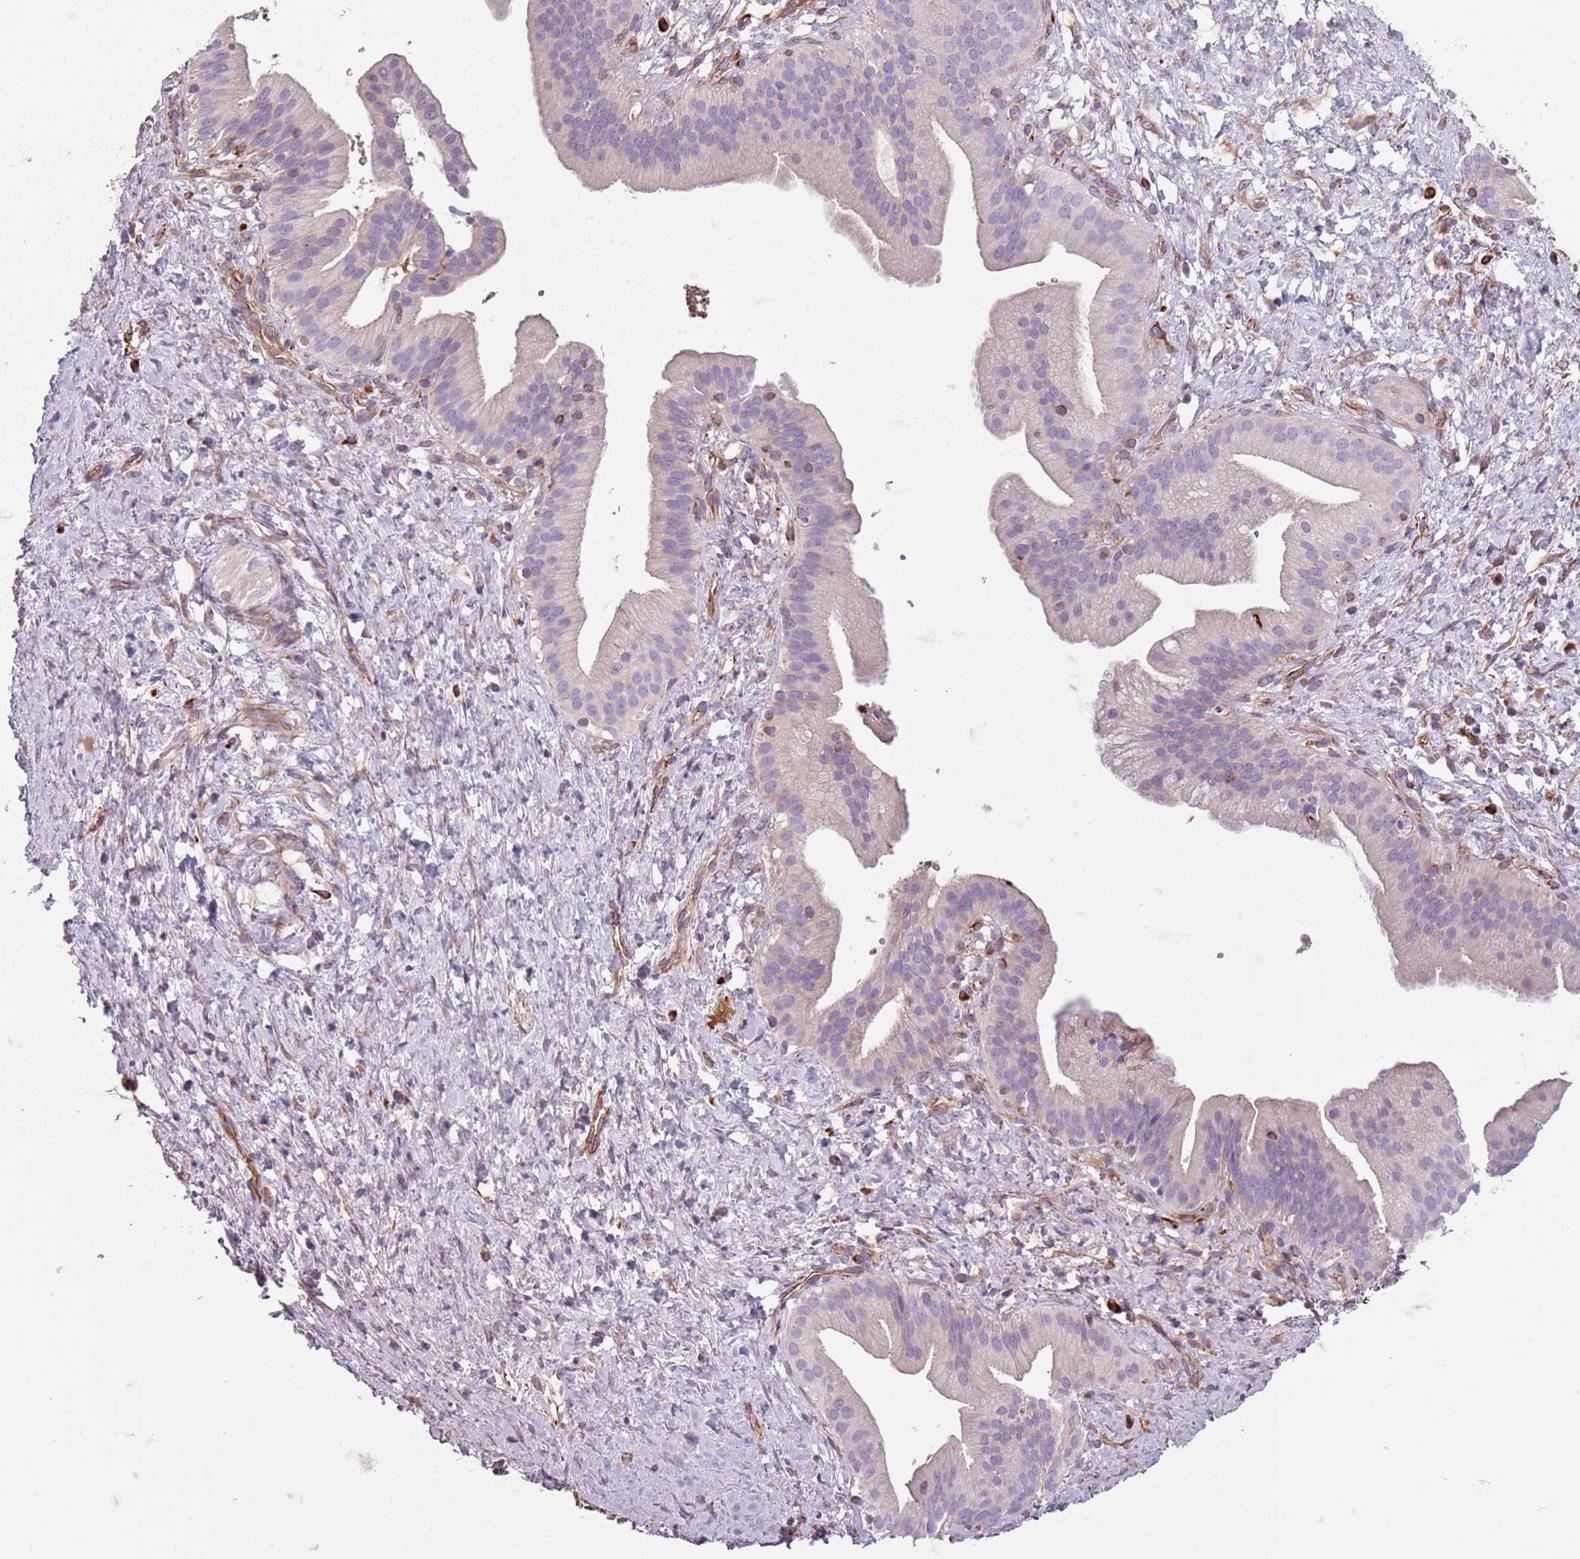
{"staining": {"intensity": "negative", "quantity": "none", "location": "none"}, "tissue": "pancreatic cancer", "cell_type": "Tumor cells", "image_type": "cancer", "snomed": [{"axis": "morphology", "description": "Adenocarcinoma, NOS"}, {"axis": "topography", "description": "Pancreas"}], "caption": "A micrograph of human pancreatic adenocarcinoma is negative for staining in tumor cells. (DAB immunohistochemistry with hematoxylin counter stain).", "gene": "TAS2R38", "patient": {"sex": "male", "age": 68}}